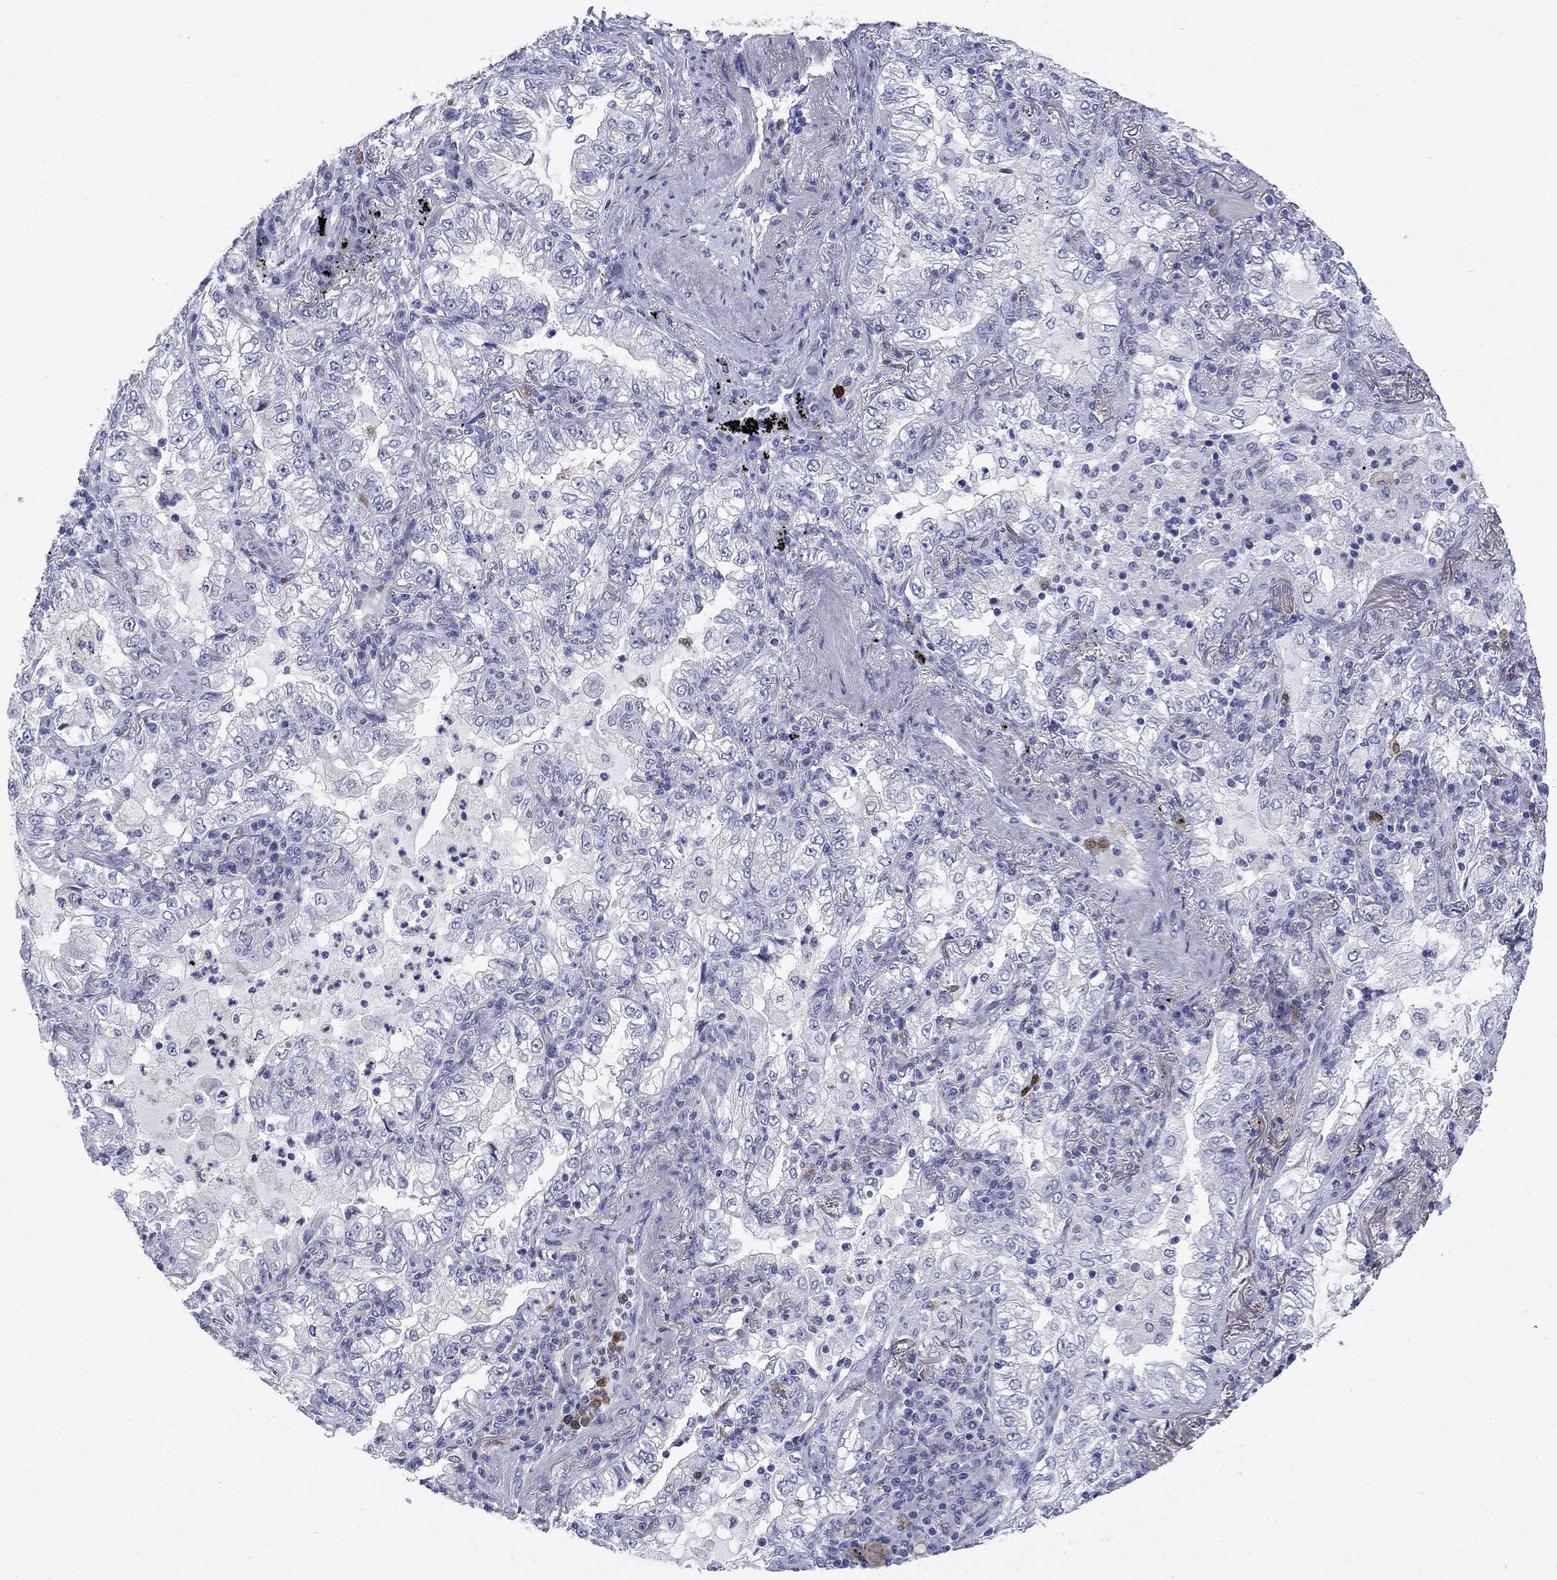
{"staining": {"intensity": "negative", "quantity": "none", "location": "none"}, "tissue": "lung cancer", "cell_type": "Tumor cells", "image_type": "cancer", "snomed": [{"axis": "morphology", "description": "Adenocarcinoma, NOS"}, {"axis": "topography", "description": "Lung"}], "caption": "DAB (3,3'-diaminobenzidine) immunohistochemical staining of human lung cancer (adenocarcinoma) reveals no significant positivity in tumor cells. (Stains: DAB immunohistochemistry with hematoxylin counter stain, Microscopy: brightfield microscopy at high magnification).", "gene": "SERPINB2", "patient": {"sex": "female", "age": 73}}